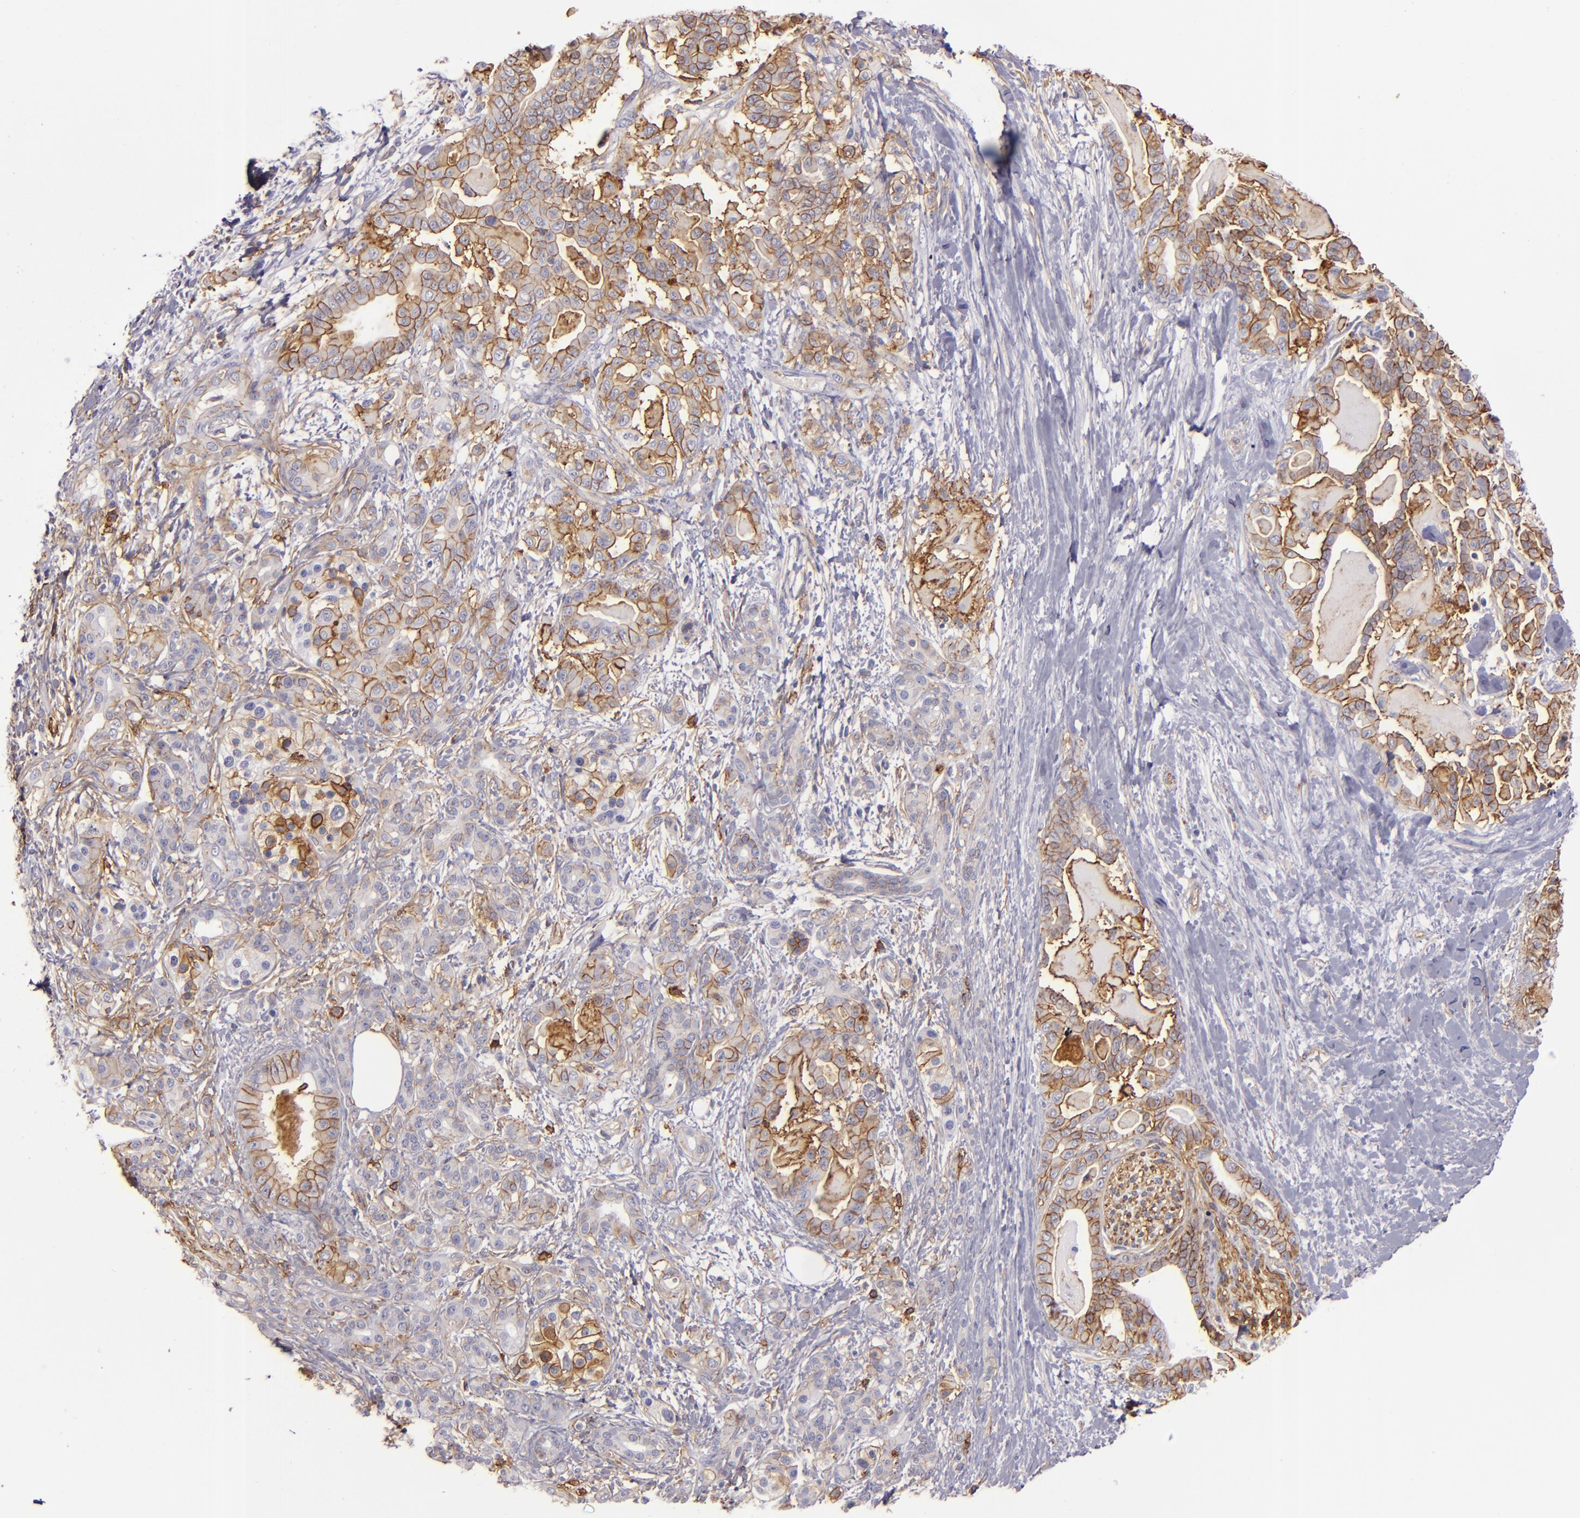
{"staining": {"intensity": "moderate", "quantity": ">75%", "location": "cytoplasmic/membranous"}, "tissue": "pancreatic cancer", "cell_type": "Tumor cells", "image_type": "cancer", "snomed": [{"axis": "morphology", "description": "Adenocarcinoma, NOS"}, {"axis": "topography", "description": "Pancreas"}], "caption": "IHC of pancreatic cancer (adenocarcinoma) demonstrates medium levels of moderate cytoplasmic/membranous positivity in approximately >75% of tumor cells. (DAB (3,3'-diaminobenzidine) IHC, brown staining for protein, blue staining for nuclei).", "gene": "CD9", "patient": {"sex": "male", "age": 63}}